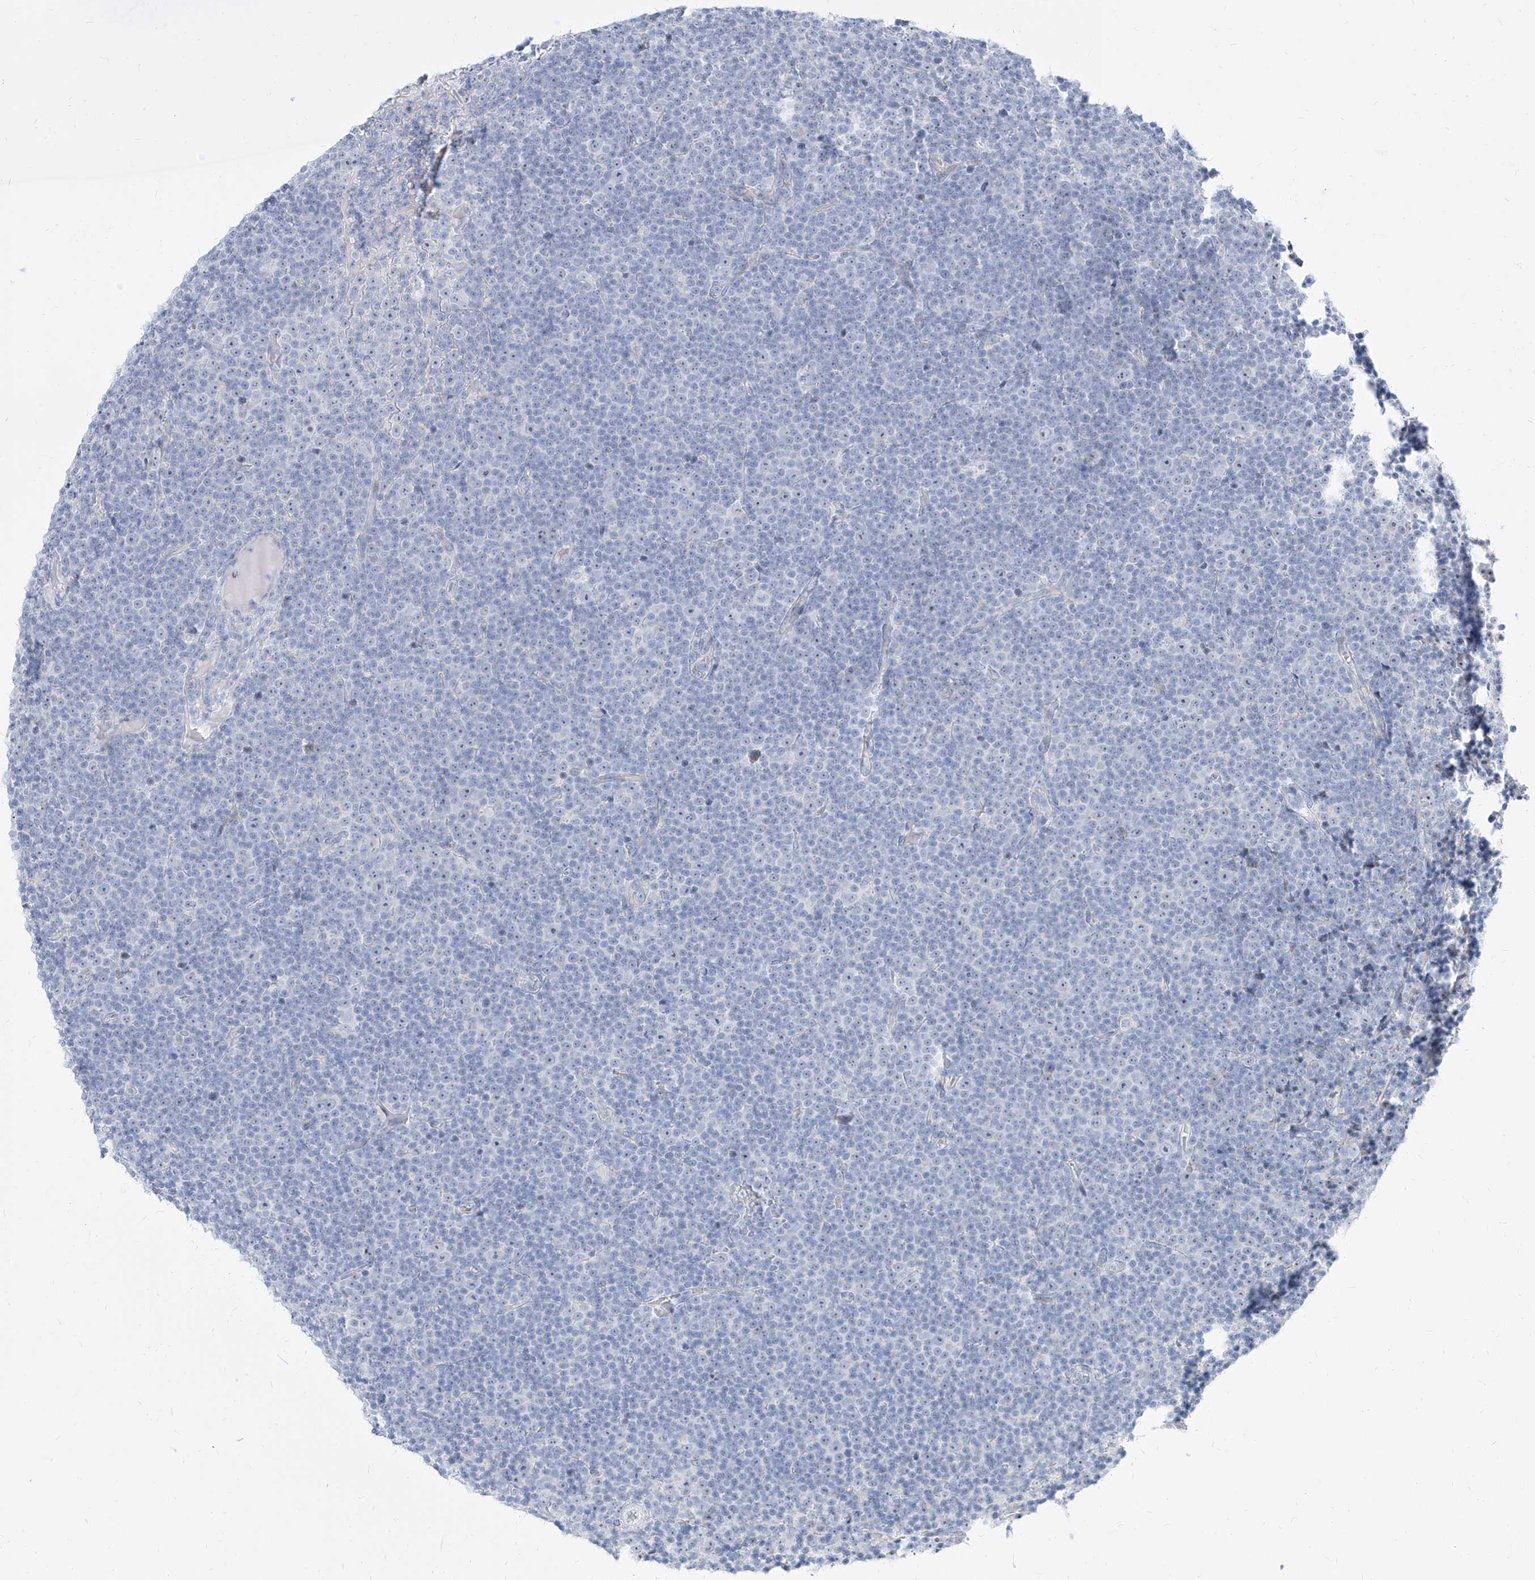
{"staining": {"intensity": "negative", "quantity": "none", "location": "none"}, "tissue": "lymphoma", "cell_type": "Tumor cells", "image_type": "cancer", "snomed": [{"axis": "morphology", "description": "Malignant lymphoma, non-Hodgkin's type, Low grade"}, {"axis": "topography", "description": "Lymph node"}], "caption": "This image is of low-grade malignant lymphoma, non-Hodgkin's type stained with immunohistochemistry (IHC) to label a protein in brown with the nuclei are counter-stained blue. There is no positivity in tumor cells.", "gene": "TXLNB", "patient": {"sex": "female", "age": 67}}